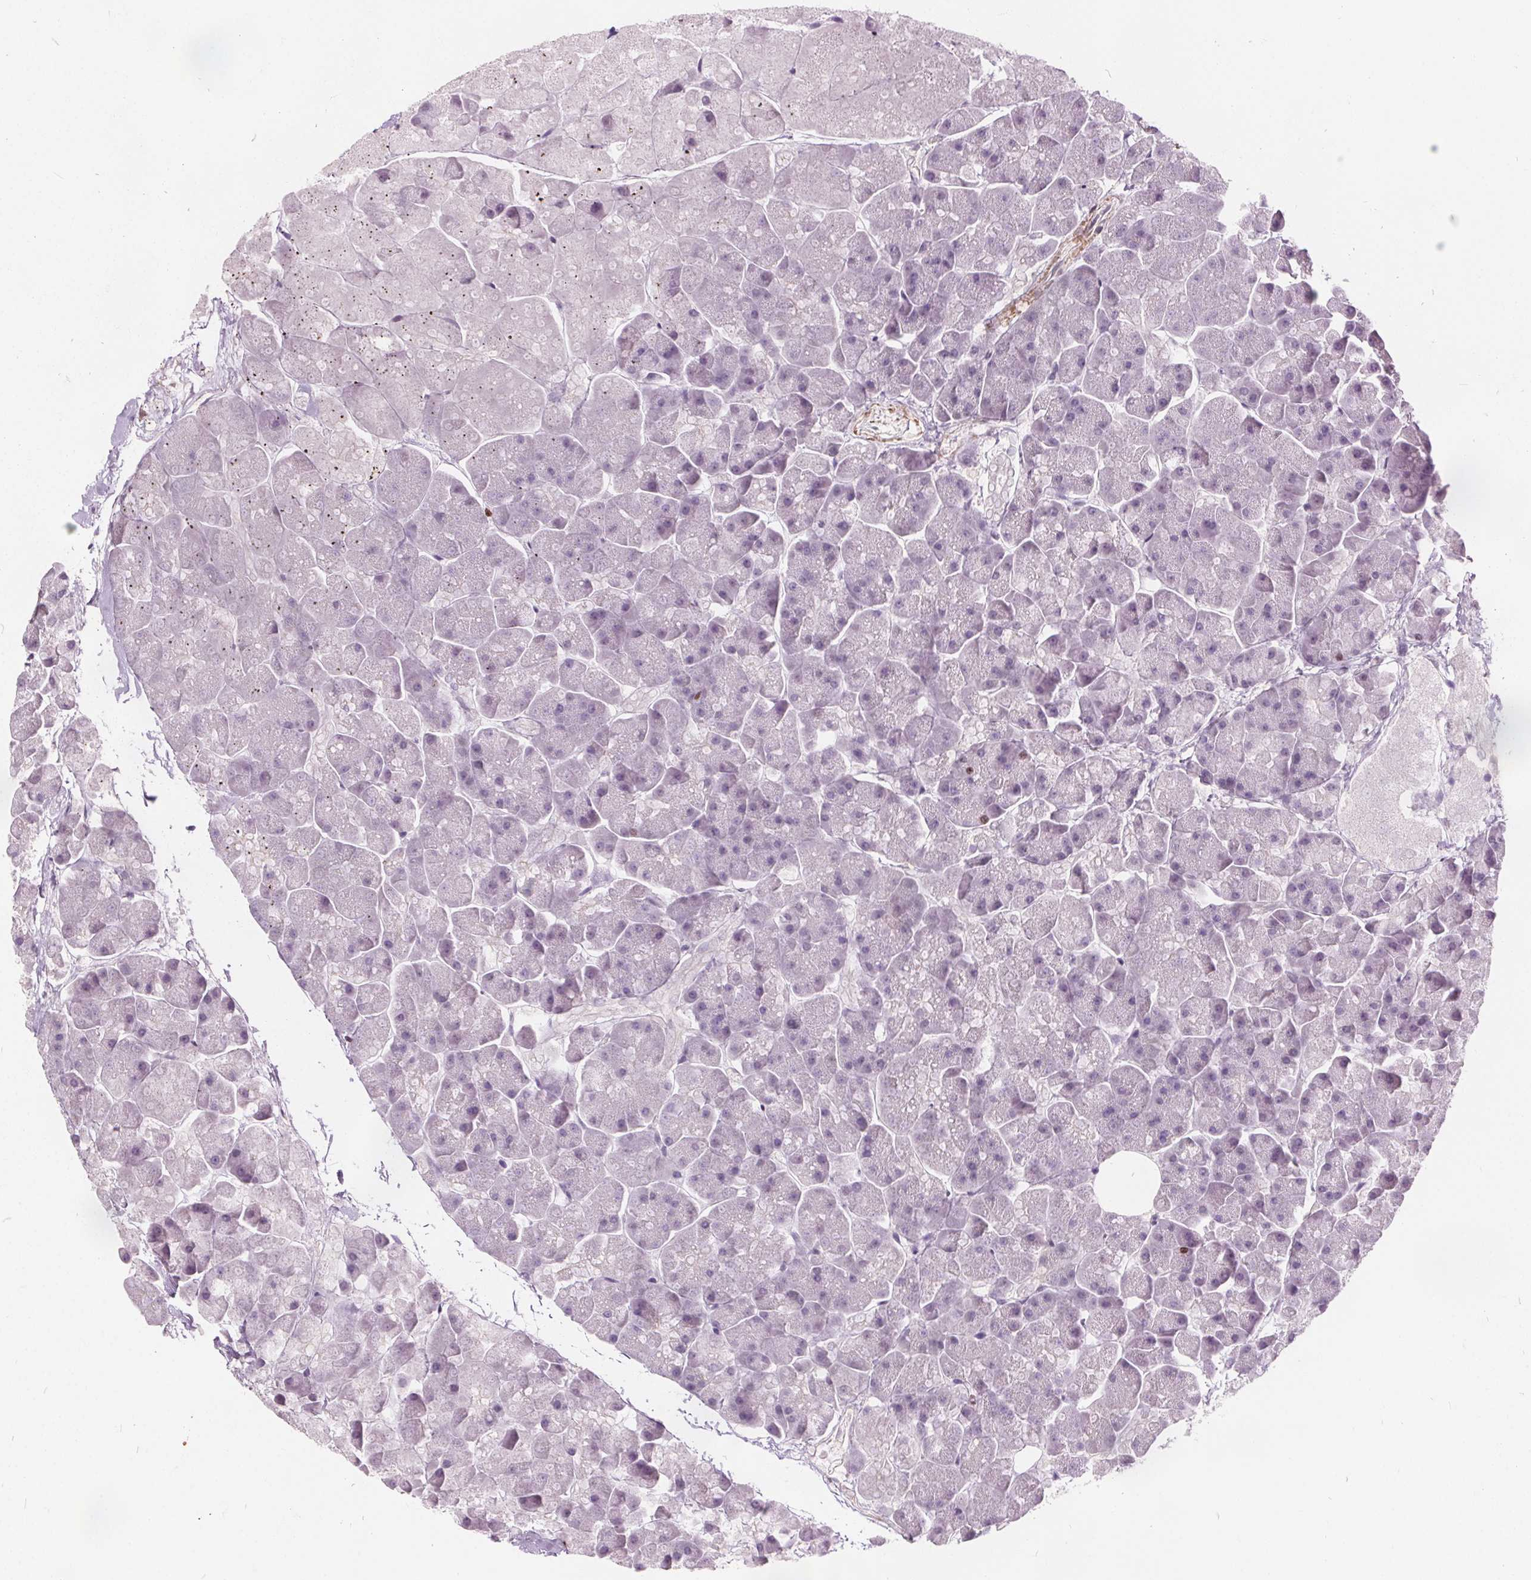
{"staining": {"intensity": "negative", "quantity": "none", "location": "none"}, "tissue": "pancreas", "cell_type": "Exocrine glandular cells", "image_type": "normal", "snomed": [{"axis": "morphology", "description": "Normal tissue, NOS"}, {"axis": "topography", "description": "Pancreas"}, {"axis": "topography", "description": "Peripheral nerve tissue"}], "caption": "An image of pancreas stained for a protein shows no brown staining in exocrine glandular cells. The staining is performed using DAB brown chromogen with nuclei counter-stained in using hematoxylin.", "gene": "ISLR2", "patient": {"sex": "male", "age": 54}}